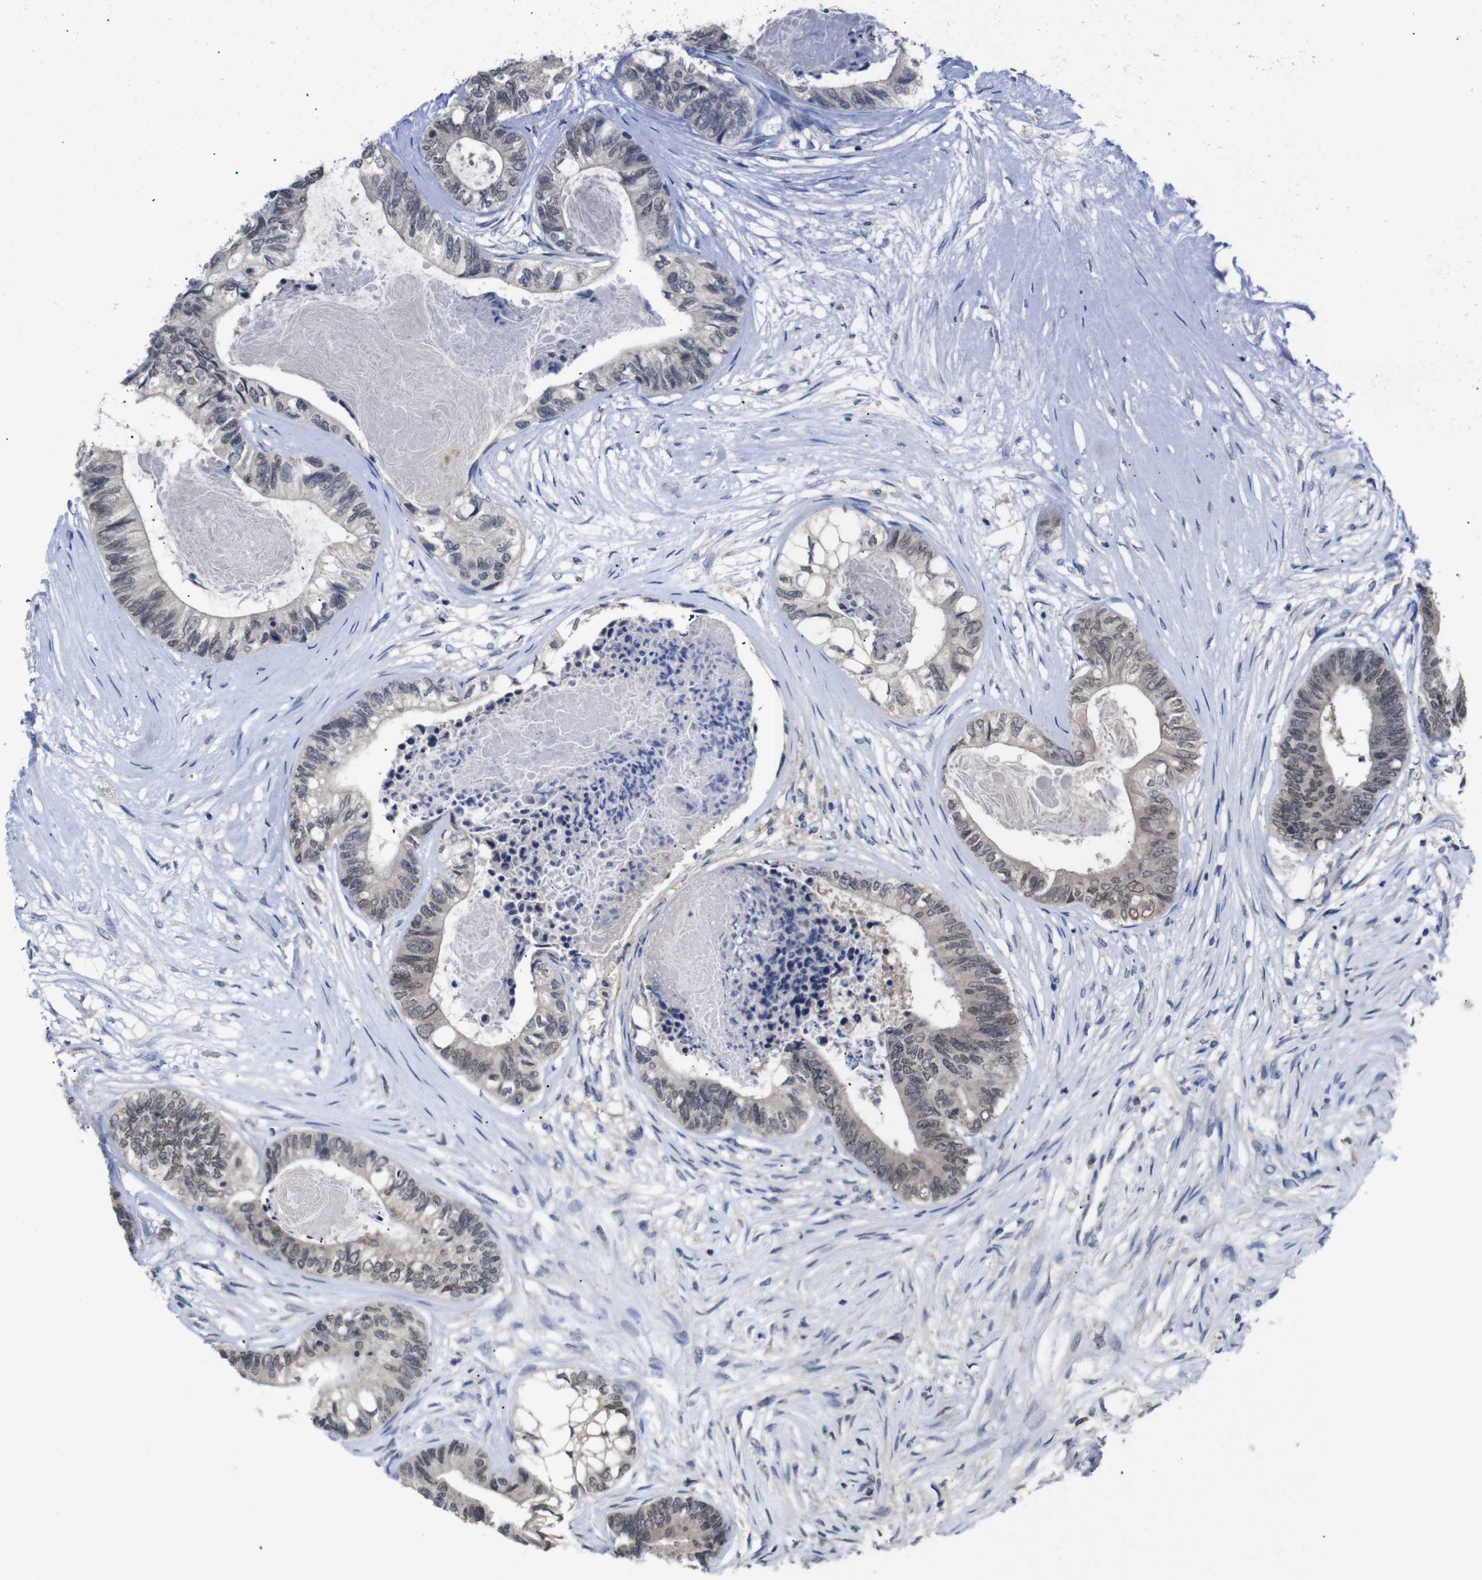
{"staining": {"intensity": "weak", "quantity": "25%-75%", "location": "cytoplasmic/membranous,nuclear"}, "tissue": "colorectal cancer", "cell_type": "Tumor cells", "image_type": "cancer", "snomed": [{"axis": "morphology", "description": "Adenocarcinoma, NOS"}, {"axis": "topography", "description": "Rectum"}], "caption": "A photomicrograph showing weak cytoplasmic/membranous and nuclear positivity in approximately 25%-75% of tumor cells in colorectal cancer, as visualized by brown immunohistochemical staining.", "gene": "HNF1A", "patient": {"sex": "male", "age": 63}}